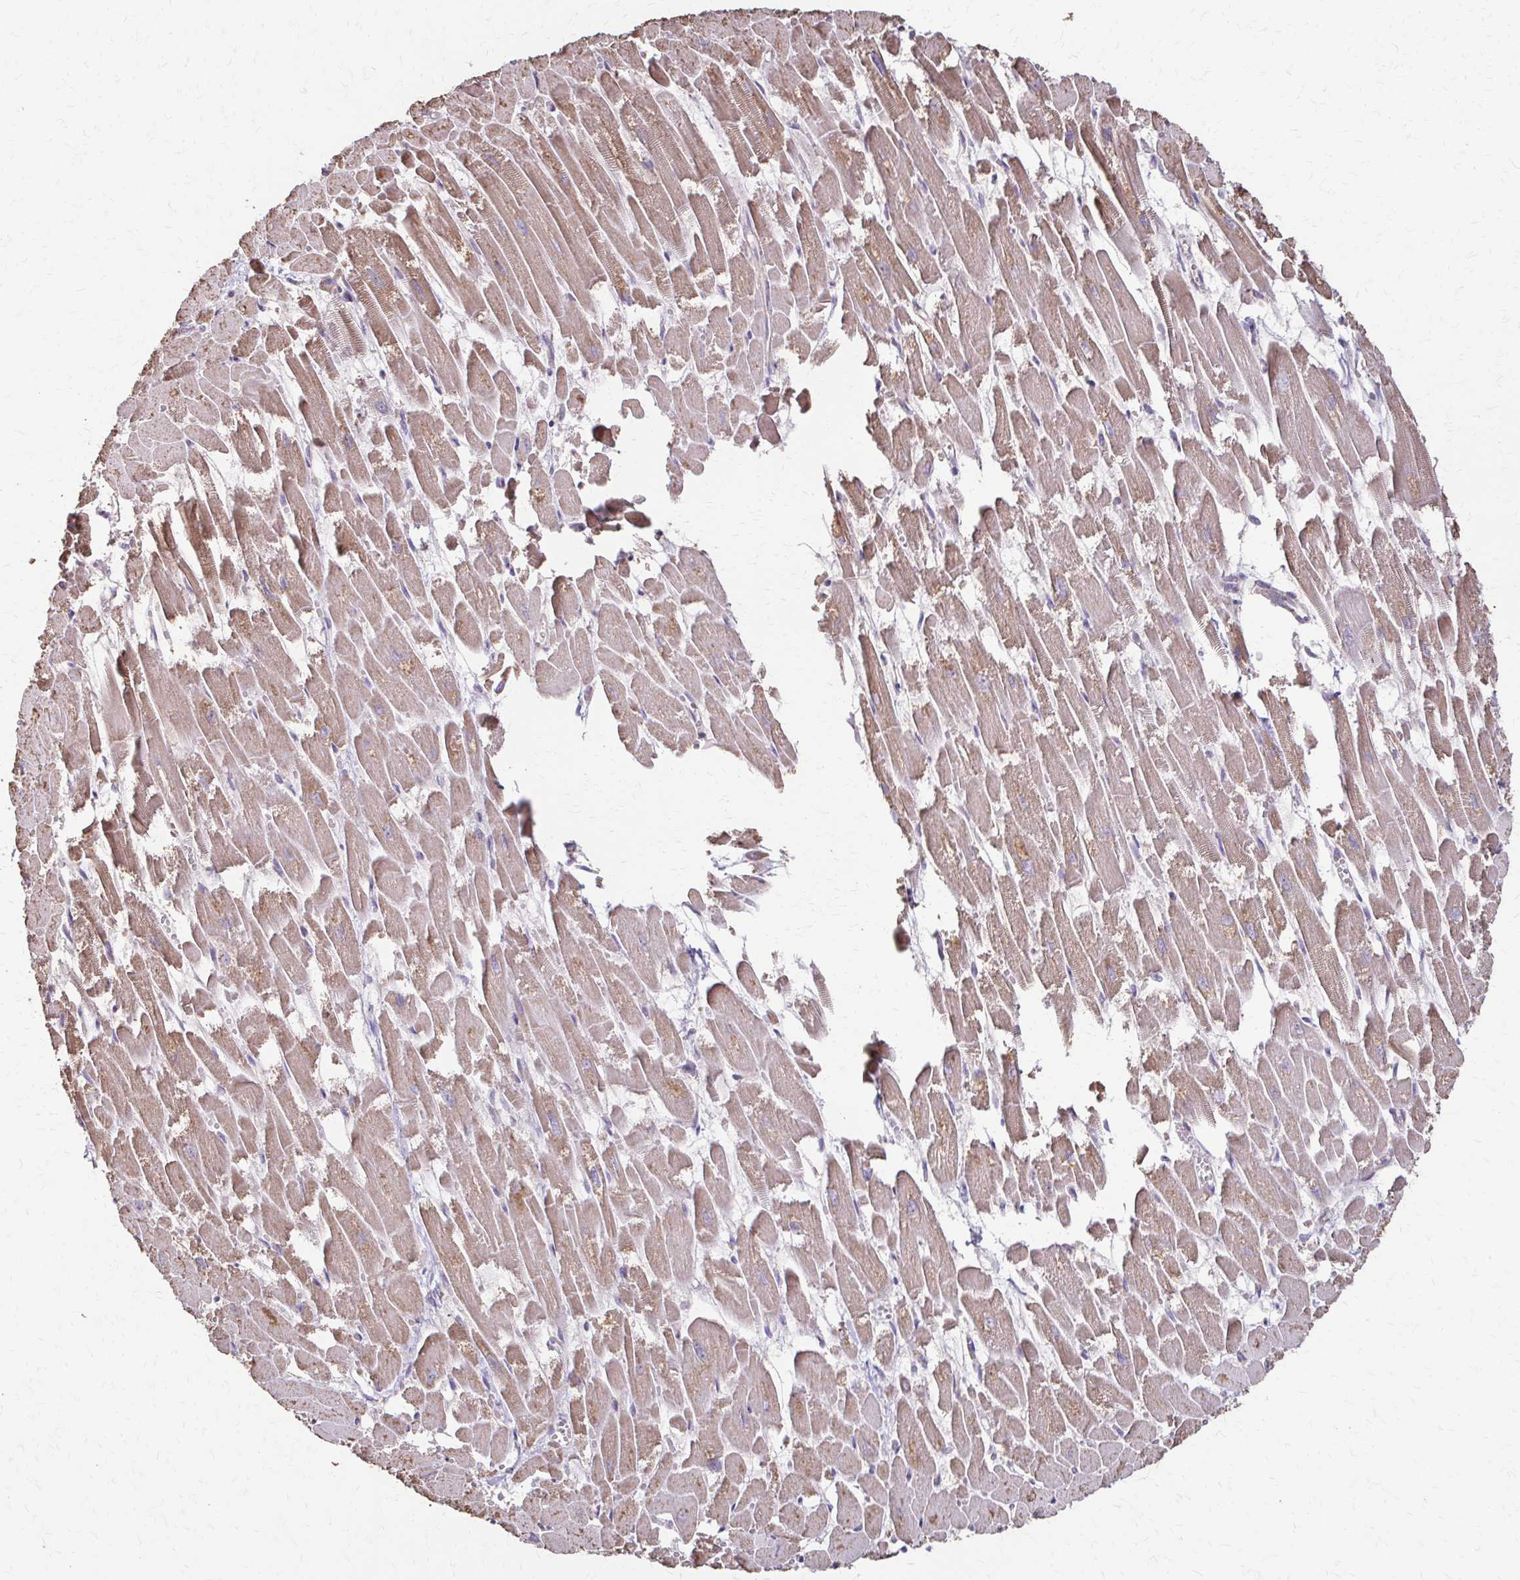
{"staining": {"intensity": "moderate", "quantity": "25%-75%", "location": "cytoplasmic/membranous"}, "tissue": "heart muscle", "cell_type": "Cardiomyocytes", "image_type": "normal", "snomed": [{"axis": "morphology", "description": "Normal tissue, NOS"}, {"axis": "topography", "description": "Heart"}], "caption": "This is an image of immunohistochemistry staining of benign heart muscle, which shows moderate expression in the cytoplasmic/membranous of cardiomyocytes.", "gene": "IL18BP", "patient": {"sex": "female", "age": 52}}